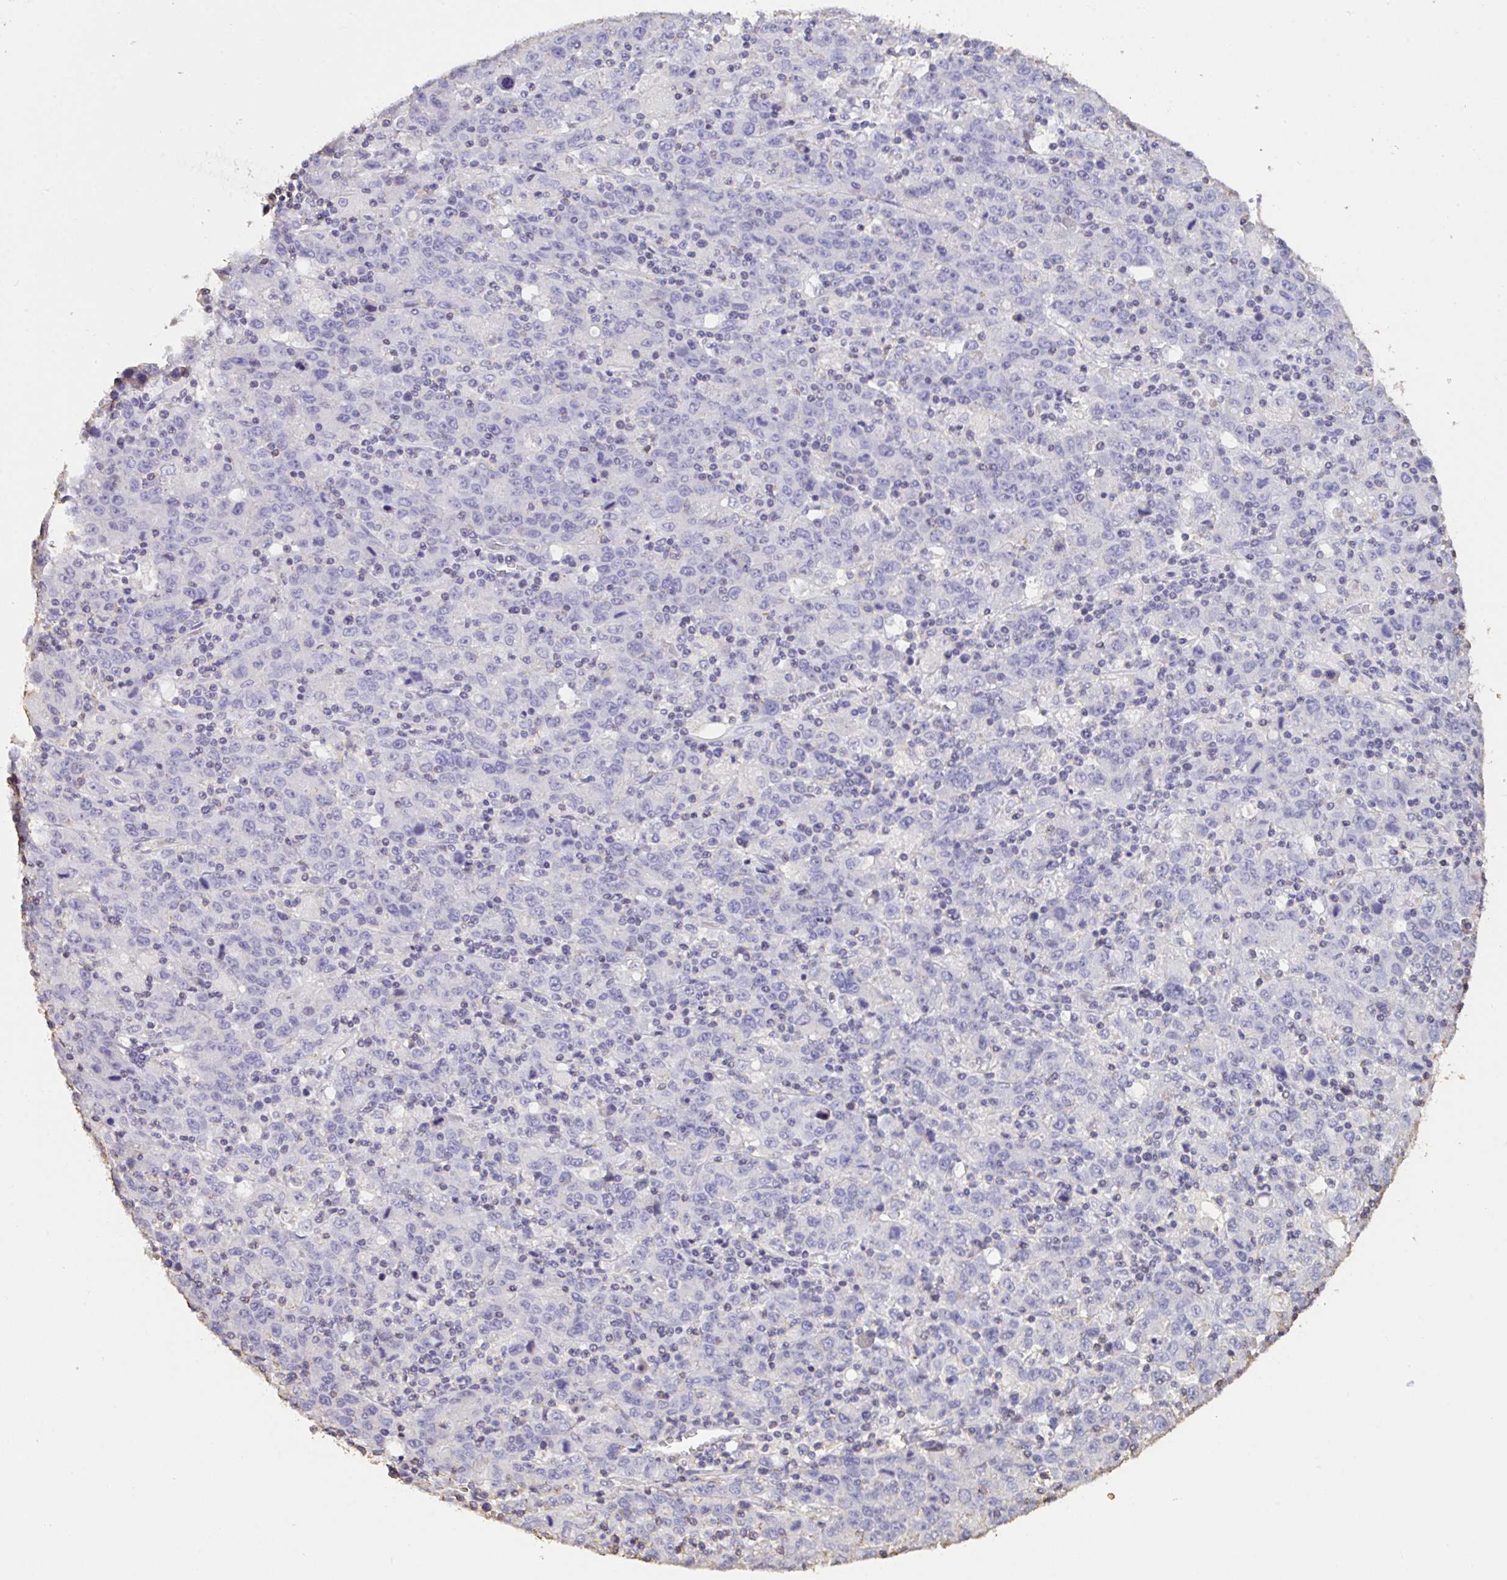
{"staining": {"intensity": "negative", "quantity": "none", "location": "none"}, "tissue": "stomach cancer", "cell_type": "Tumor cells", "image_type": "cancer", "snomed": [{"axis": "morphology", "description": "Adenocarcinoma, NOS"}, {"axis": "topography", "description": "Stomach, upper"}], "caption": "Immunohistochemistry of human stomach cancer displays no staining in tumor cells.", "gene": "IL23R", "patient": {"sex": "male", "age": 69}}